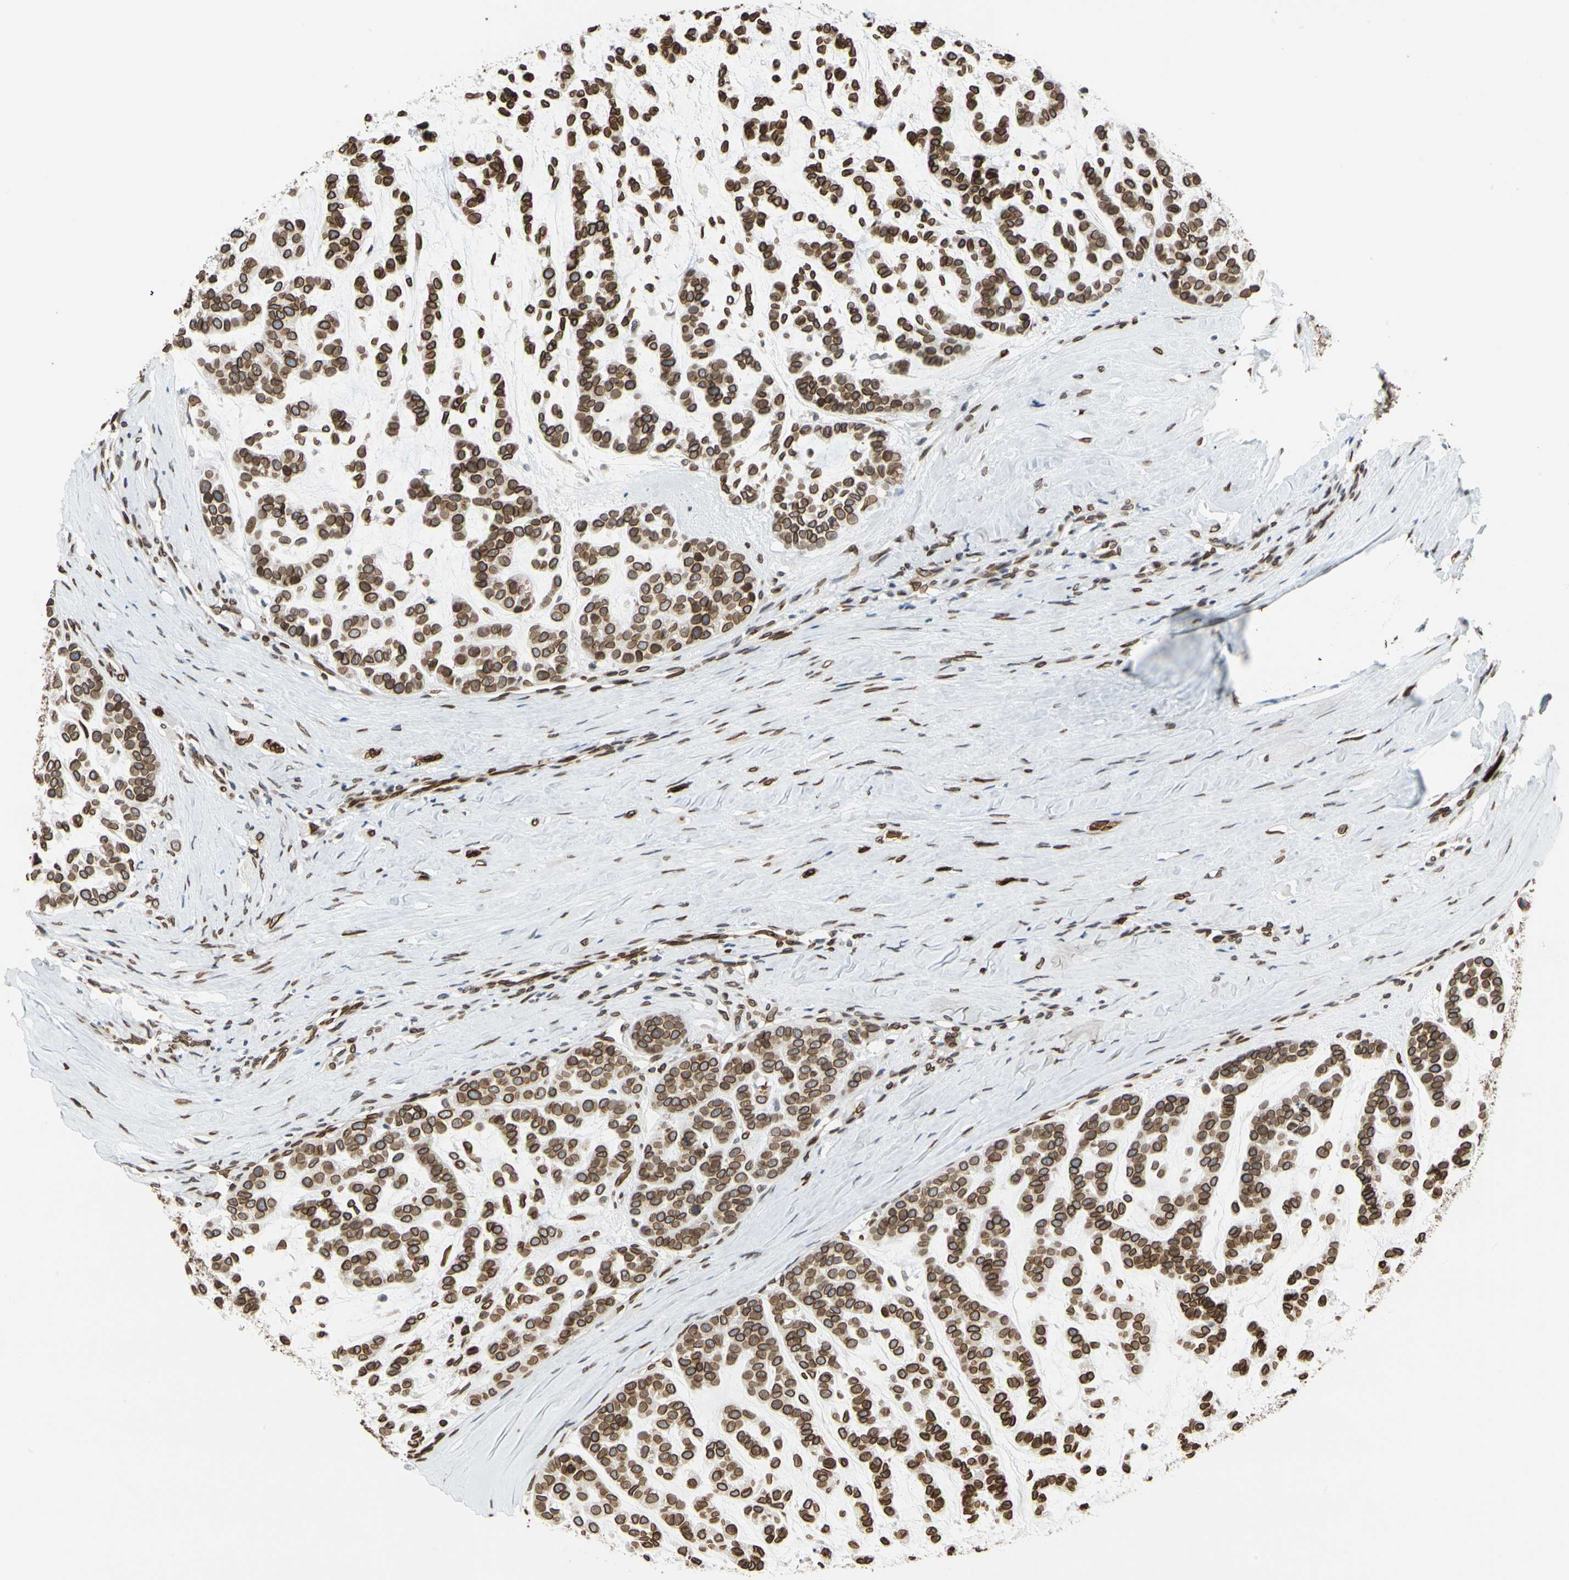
{"staining": {"intensity": "strong", "quantity": ">75%", "location": "cytoplasmic/membranous,nuclear"}, "tissue": "head and neck cancer", "cell_type": "Tumor cells", "image_type": "cancer", "snomed": [{"axis": "morphology", "description": "Adenocarcinoma, NOS"}, {"axis": "morphology", "description": "Adenoma, NOS"}, {"axis": "topography", "description": "Head-Neck"}], "caption": "Adenoma (head and neck) stained with immunohistochemistry (IHC) demonstrates strong cytoplasmic/membranous and nuclear expression in approximately >75% of tumor cells.", "gene": "SUN1", "patient": {"sex": "female", "age": 55}}